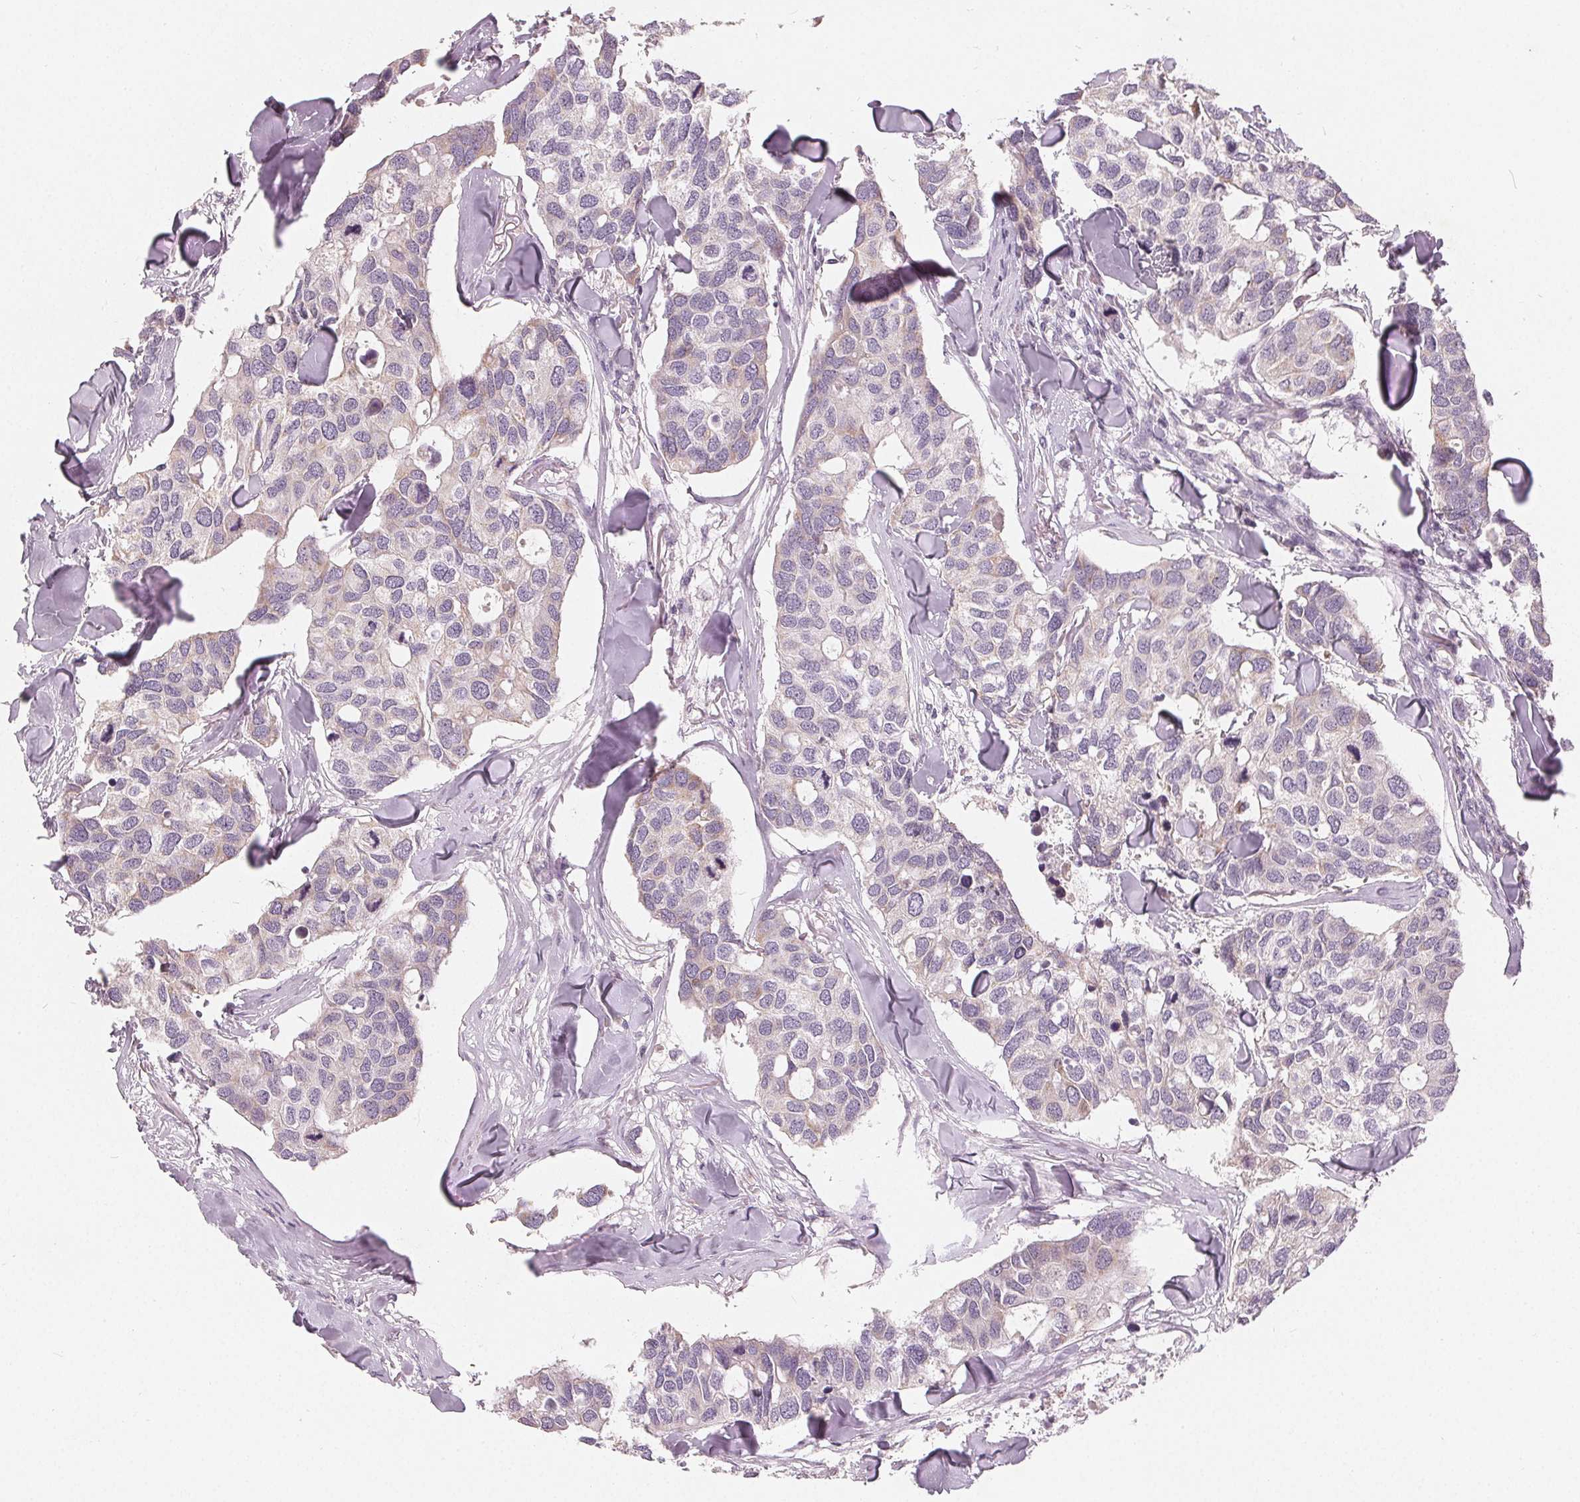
{"staining": {"intensity": "negative", "quantity": "none", "location": "none"}, "tissue": "breast cancer", "cell_type": "Tumor cells", "image_type": "cancer", "snomed": [{"axis": "morphology", "description": "Duct carcinoma"}, {"axis": "topography", "description": "Breast"}], "caption": "IHC of human infiltrating ductal carcinoma (breast) displays no positivity in tumor cells.", "gene": "TRIM60", "patient": {"sex": "female", "age": 83}}